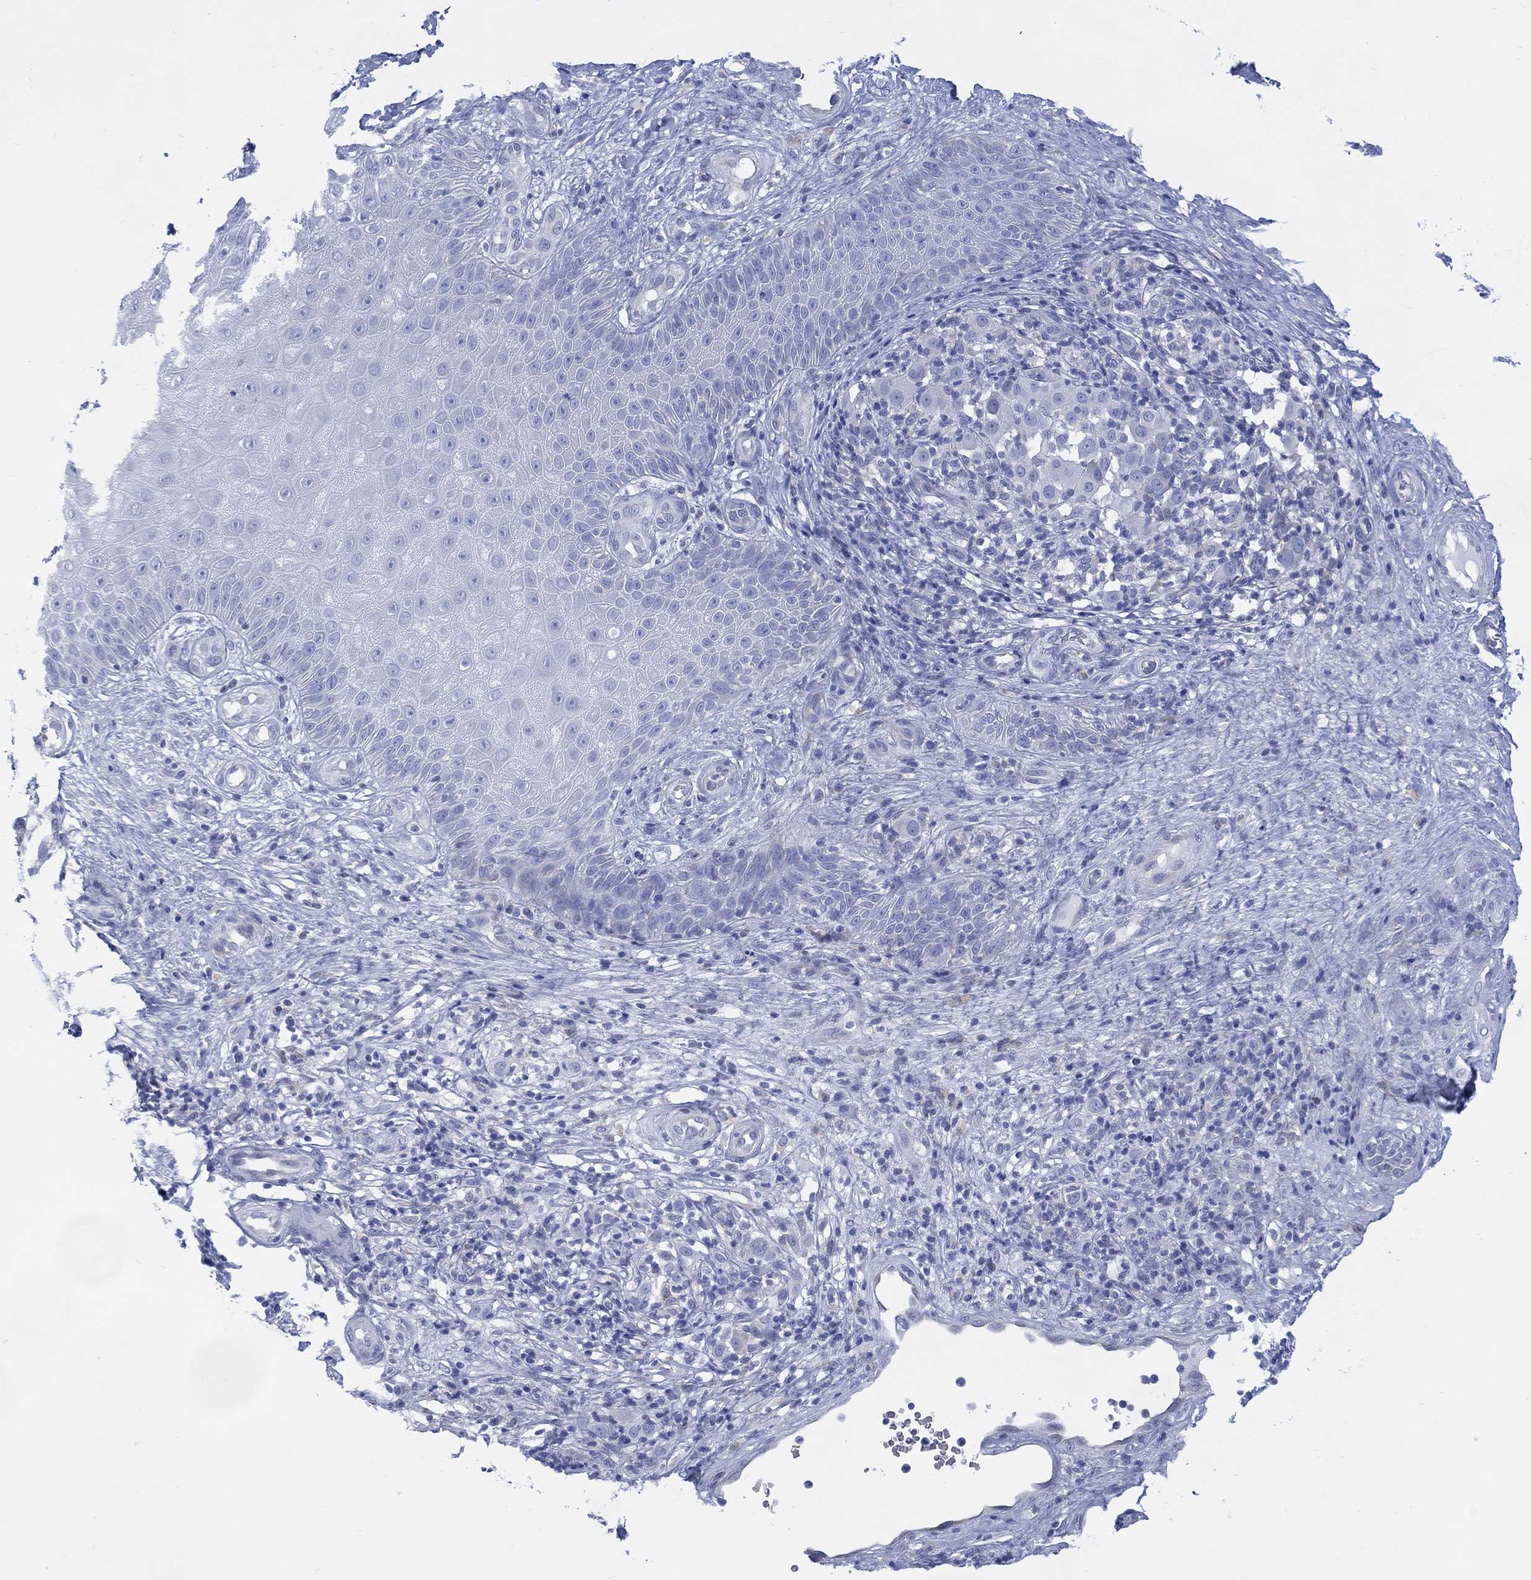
{"staining": {"intensity": "negative", "quantity": "none", "location": "none"}, "tissue": "melanoma", "cell_type": "Tumor cells", "image_type": "cancer", "snomed": [{"axis": "morphology", "description": "Malignant melanoma, NOS"}, {"axis": "topography", "description": "Skin"}], "caption": "This is an immunohistochemistry (IHC) micrograph of human melanoma. There is no staining in tumor cells.", "gene": "DDI1", "patient": {"sex": "female", "age": 87}}